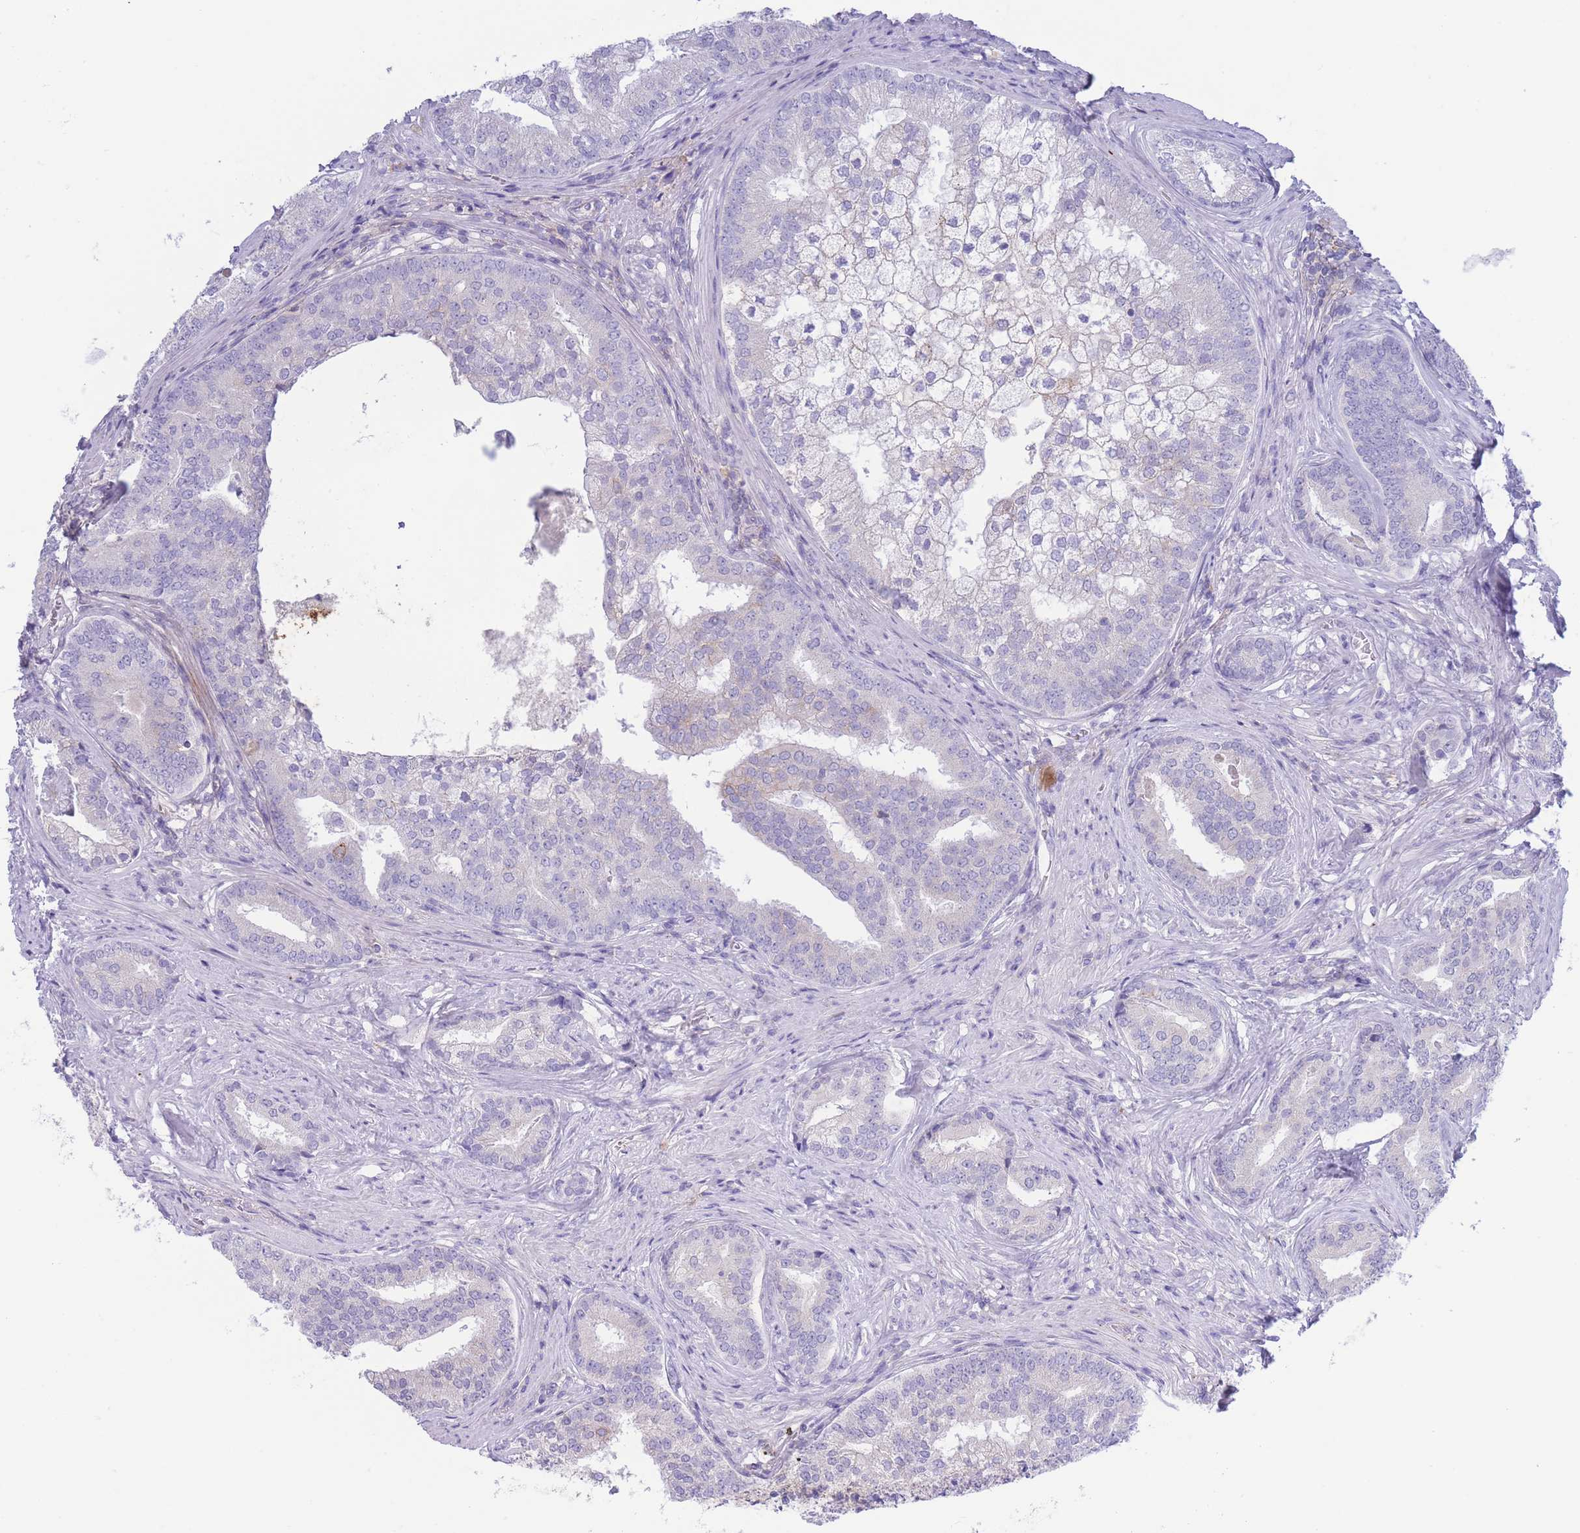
{"staining": {"intensity": "negative", "quantity": "none", "location": "none"}, "tissue": "prostate cancer", "cell_type": "Tumor cells", "image_type": "cancer", "snomed": [{"axis": "morphology", "description": "Adenocarcinoma, High grade"}, {"axis": "topography", "description": "Prostate"}], "caption": "Prostate cancer (adenocarcinoma (high-grade)) was stained to show a protein in brown. There is no significant positivity in tumor cells.", "gene": "PCDHB3", "patient": {"sex": "male", "age": 55}}